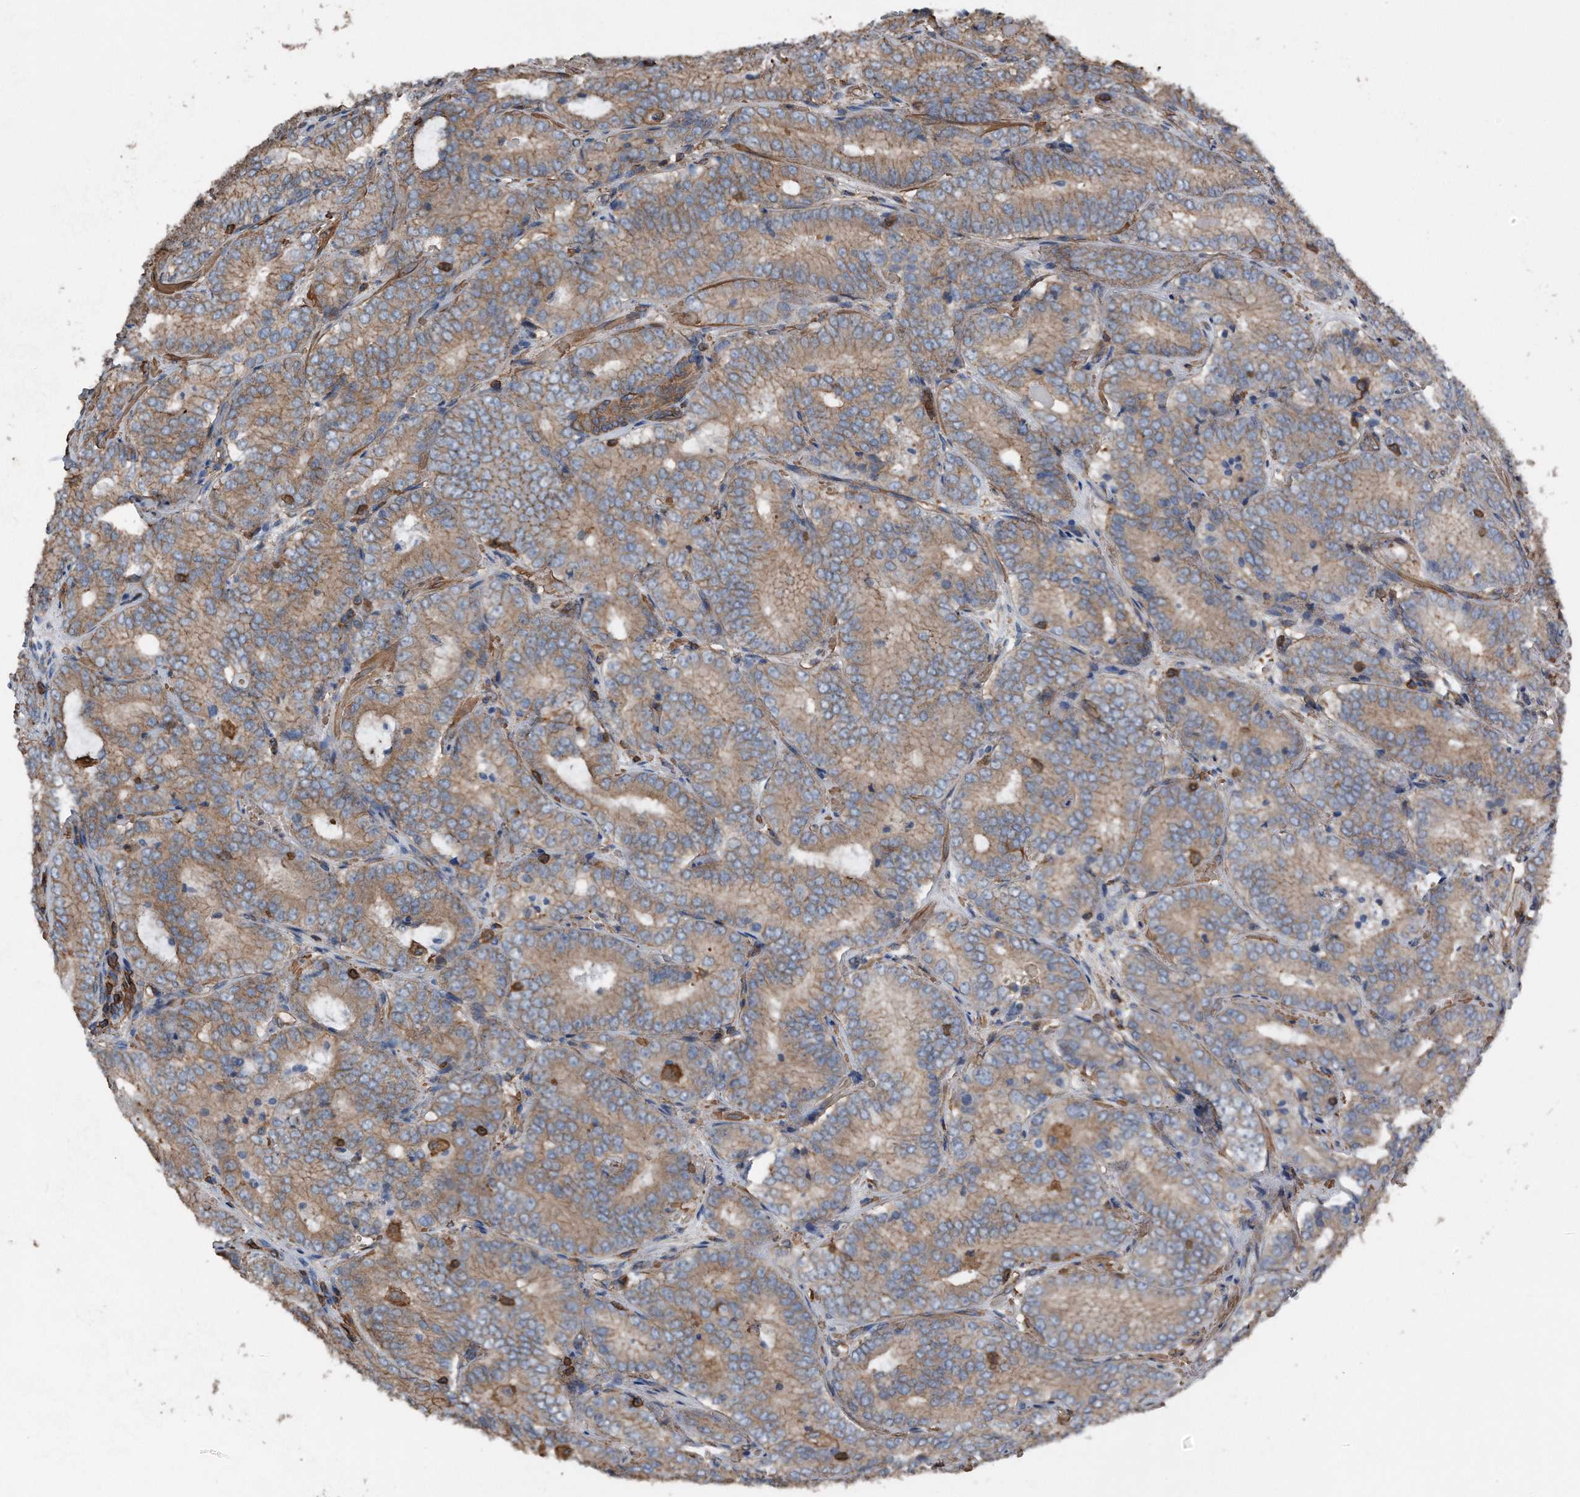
{"staining": {"intensity": "moderate", "quantity": ">75%", "location": "cytoplasmic/membranous"}, "tissue": "prostate cancer", "cell_type": "Tumor cells", "image_type": "cancer", "snomed": [{"axis": "morphology", "description": "Adenocarcinoma, High grade"}, {"axis": "topography", "description": "Prostate"}], "caption": "Adenocarcinoma (high-grade) (prostate) stained with a protein marker exhibits moderate staining in tumor cells.", "gene": "RSPO3", "patient": {"sex": "male", "age": 57}}